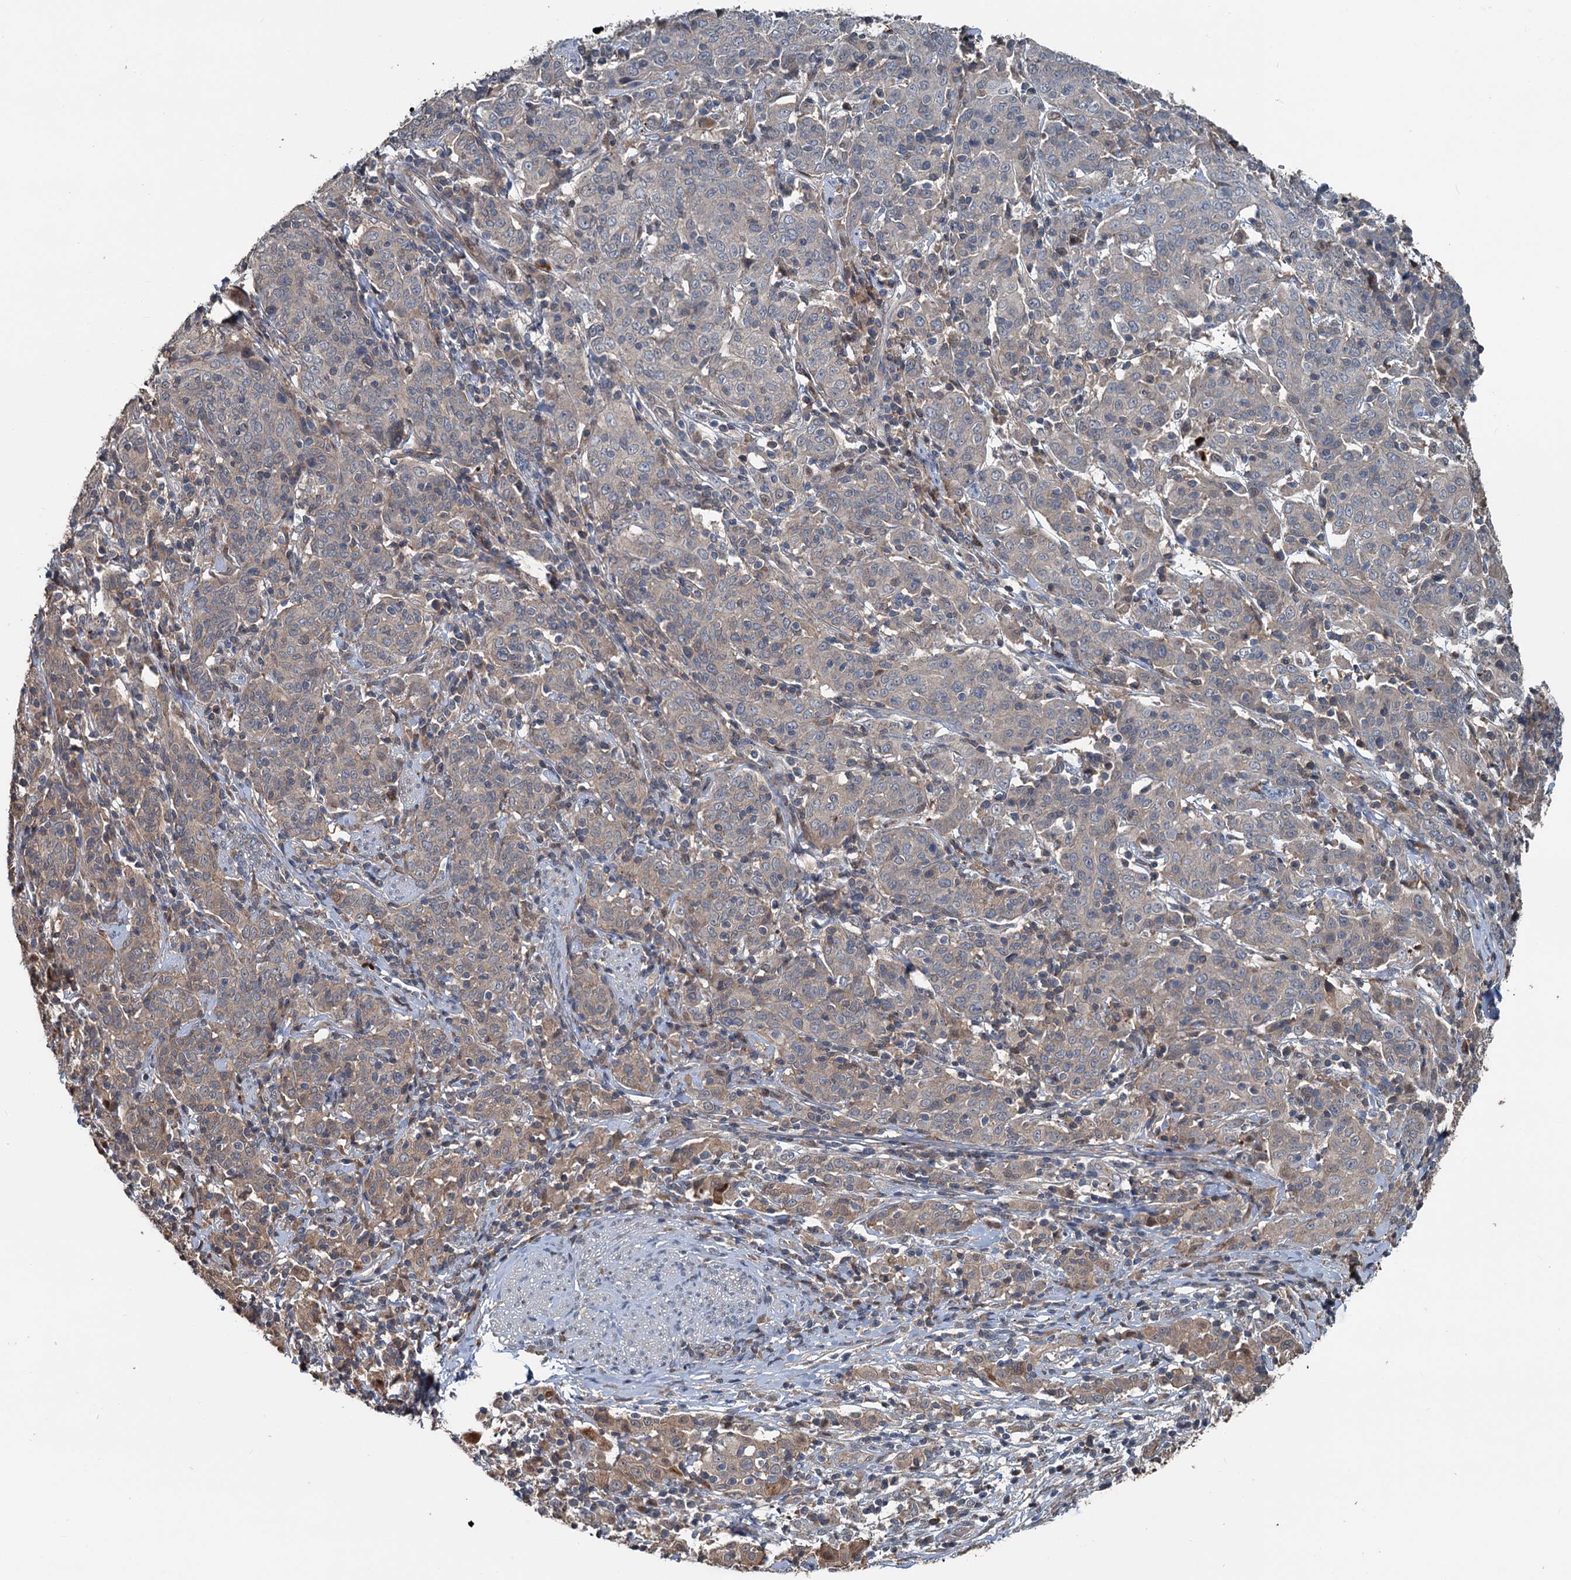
{"staining": {"intensity": "weak", "quantity": "<25%", "location": "cytoplasmic/membranous"}, "tissue": "cervical cancer", "cell_type": "Tumor cells", "image_type": "cancer", "snomed": [{"axis": "morphology", "description": "Squamous cell carcinoma, NOS"}, {"axis": "topography", "description": "Cervix"}], "caption": "Tumor cells show no significant staining in squamous cell carcinoma (cervical).", "gene": "TEDC1", "patient": {"sex": "female", "age": 67}}